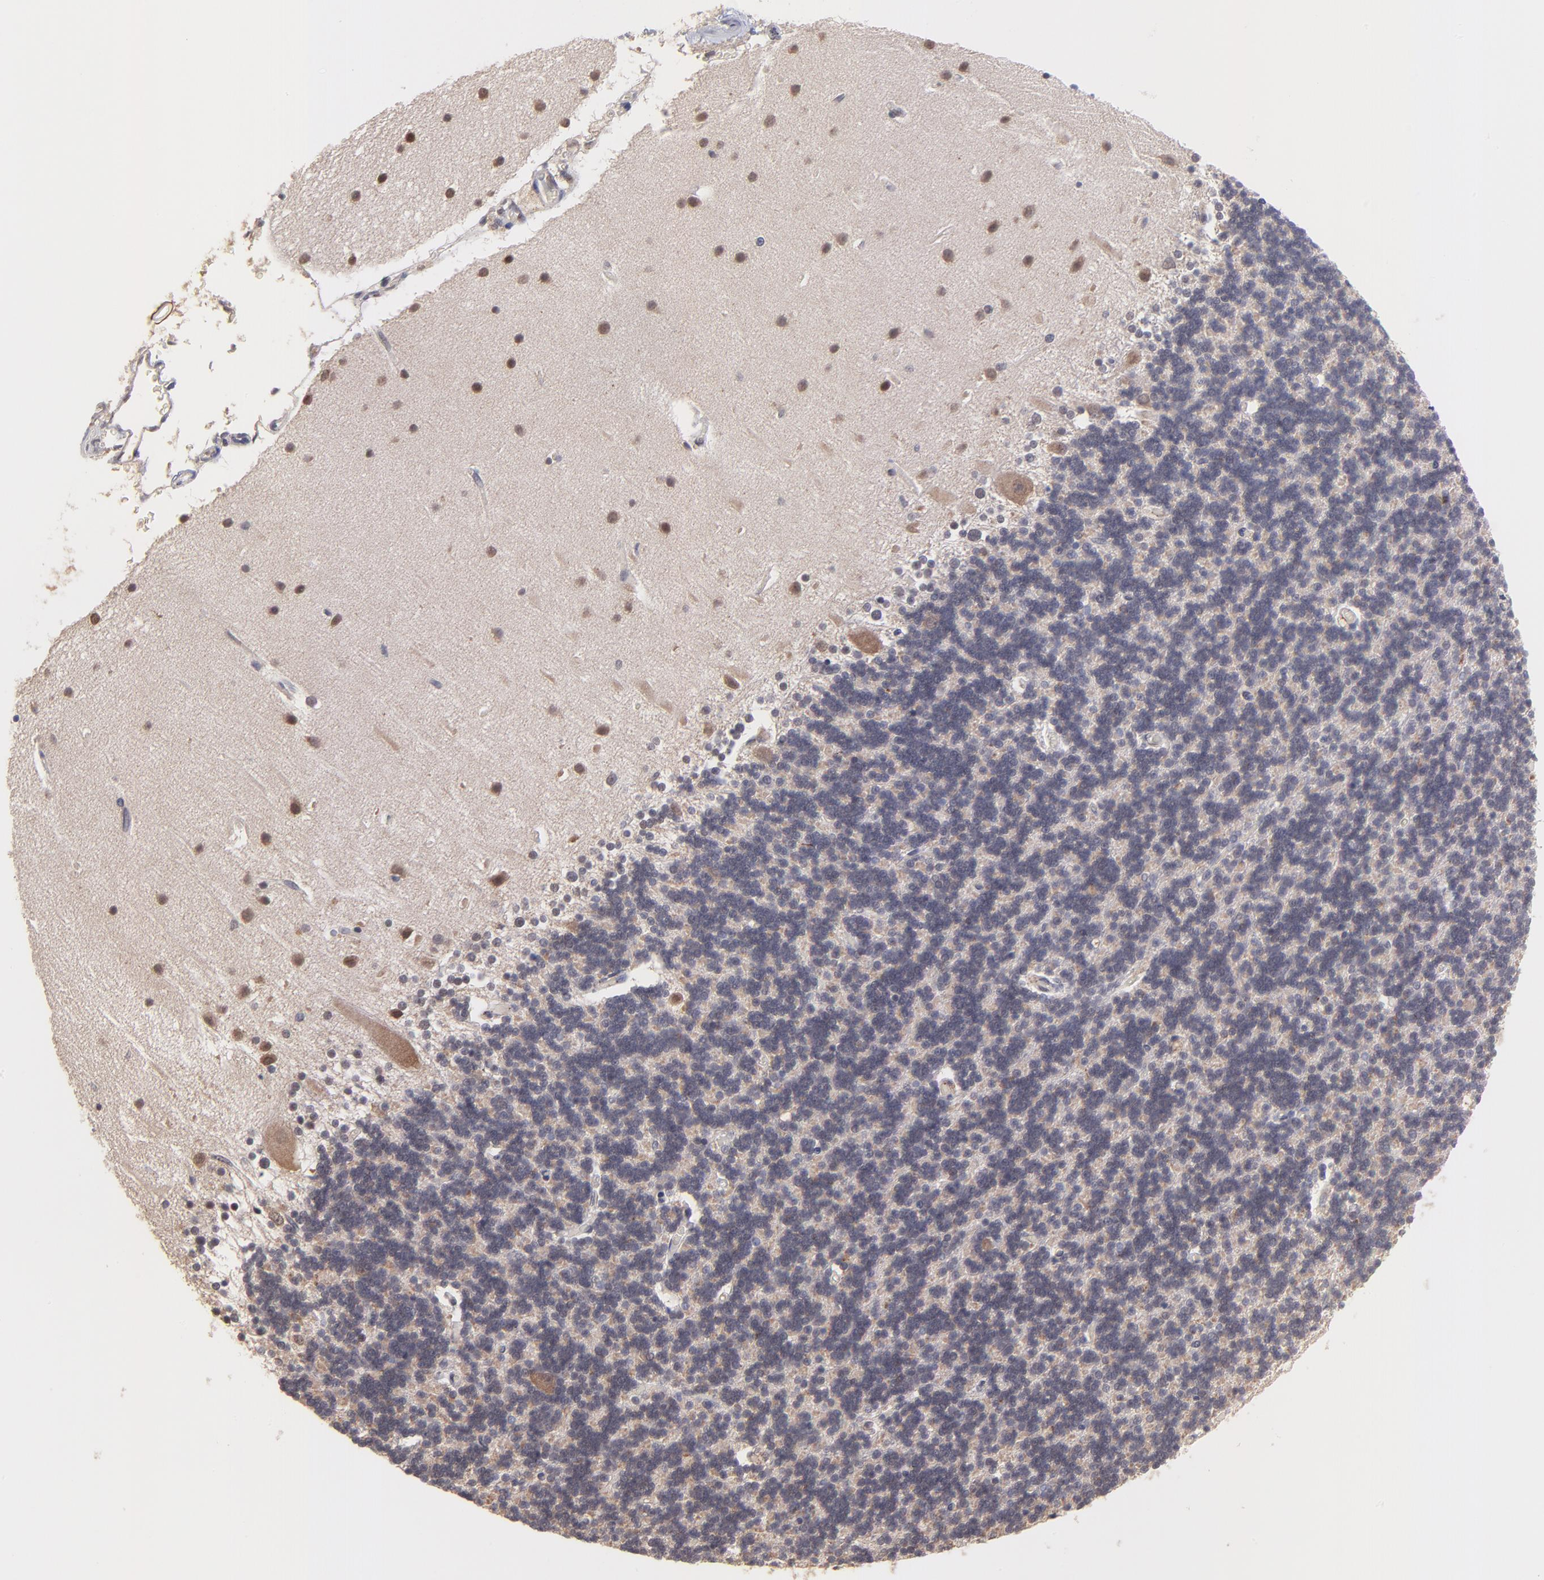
{"staining": {"intensity": "negative", "quantity": "none", "location": "none"}, "tissue": "cerebellum", "cell_type": "Cells in granular layer", "image_type": "normal", "snomed": [{"axis": "morphology", "description": "Normal tissue, NOS"}, {"axis": "topography", "description": "Cerebellum"}], "caption": "Protein analysis of unremarkable cerebellum displays no significant positivity in cells in granular layer.", "gene": "ZNF747", "patient": {"sex": "female", "age": 54}}